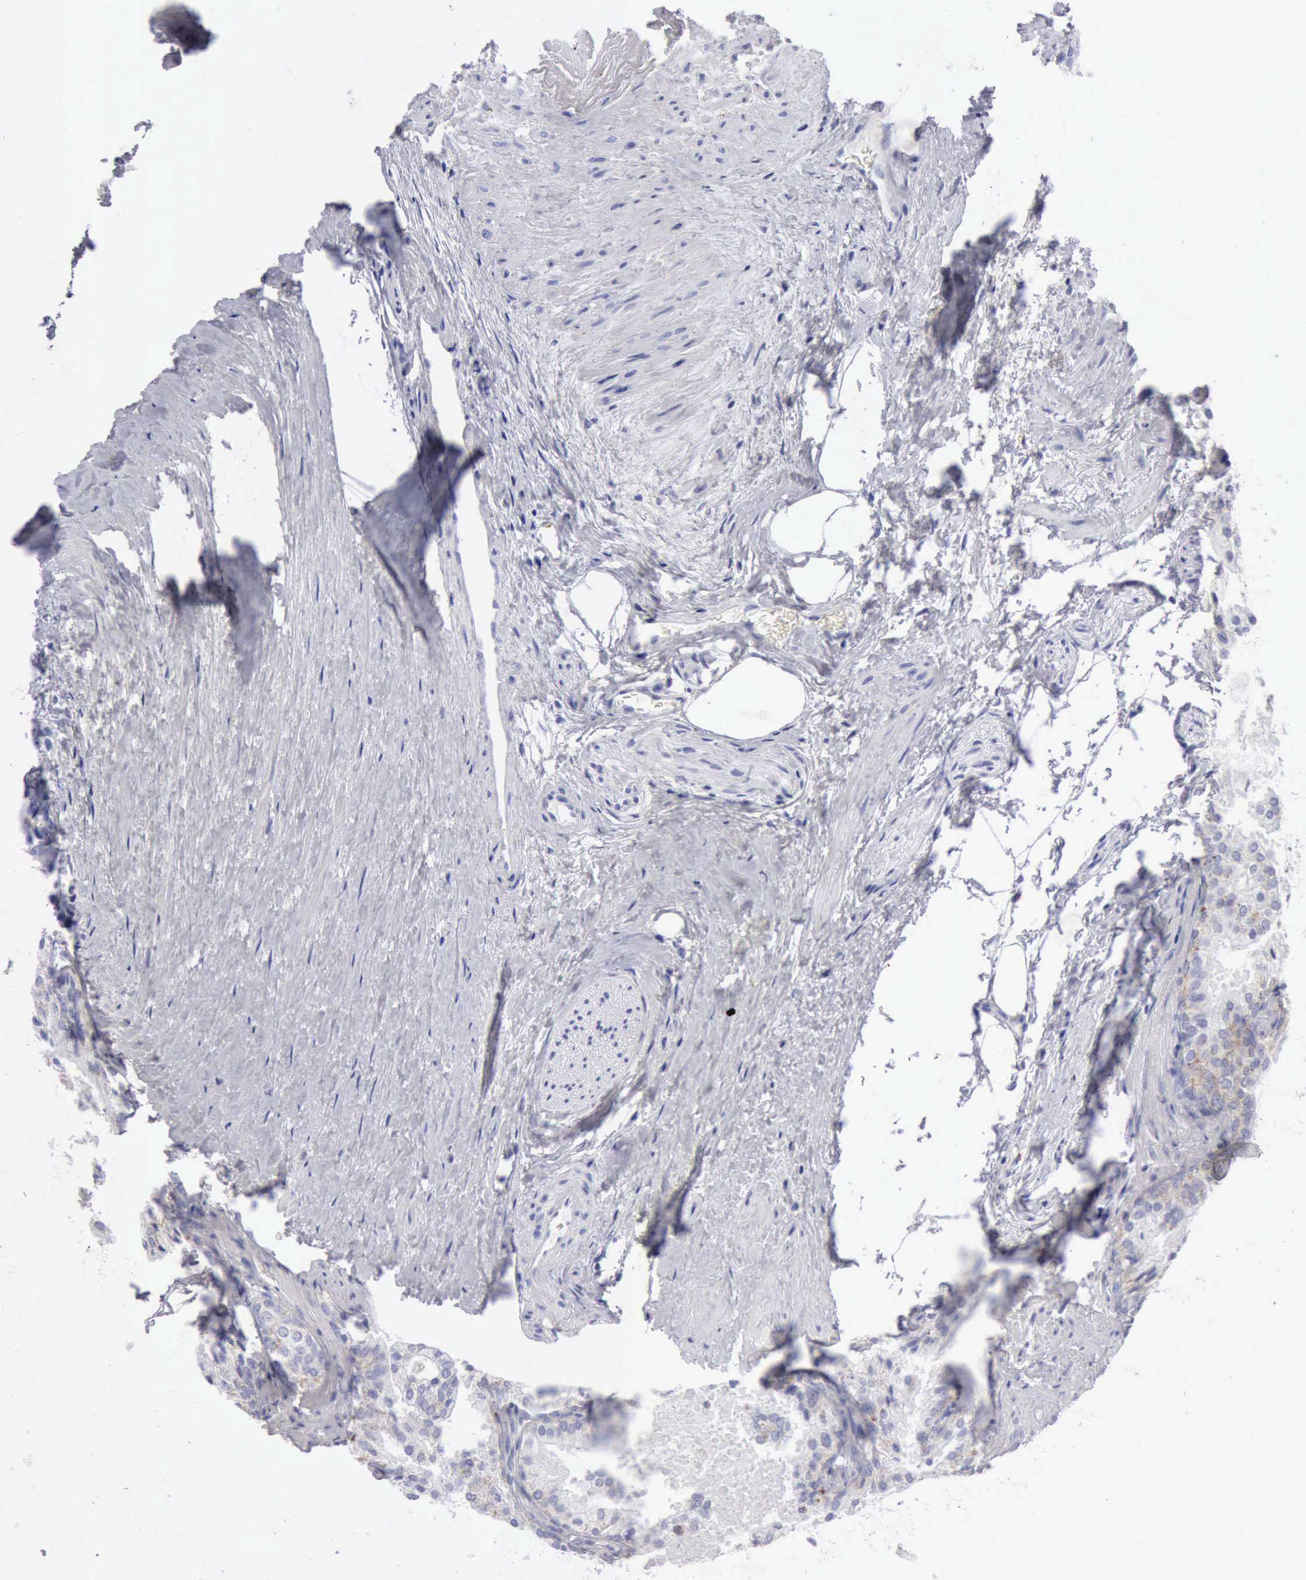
{"staining": {"intensity": "negative", "quantity": "none", "location": "none"}, "tissue": "prostate cancer", "cell_type": "Tumor cells", "image_type": "cancer", "snomed": [{"axis": "morphology", "description": "Adenocarcinoma, Medium grade"}, {"axis": "topography", "description": "Prostate"}], "caption": "Immunohistochemistry of prostate adenocarcinoma (medium-grade) reveals no staining in tumor cells.", "gene": "CTSS", "patient": {"sex": "male", "age": 53}}